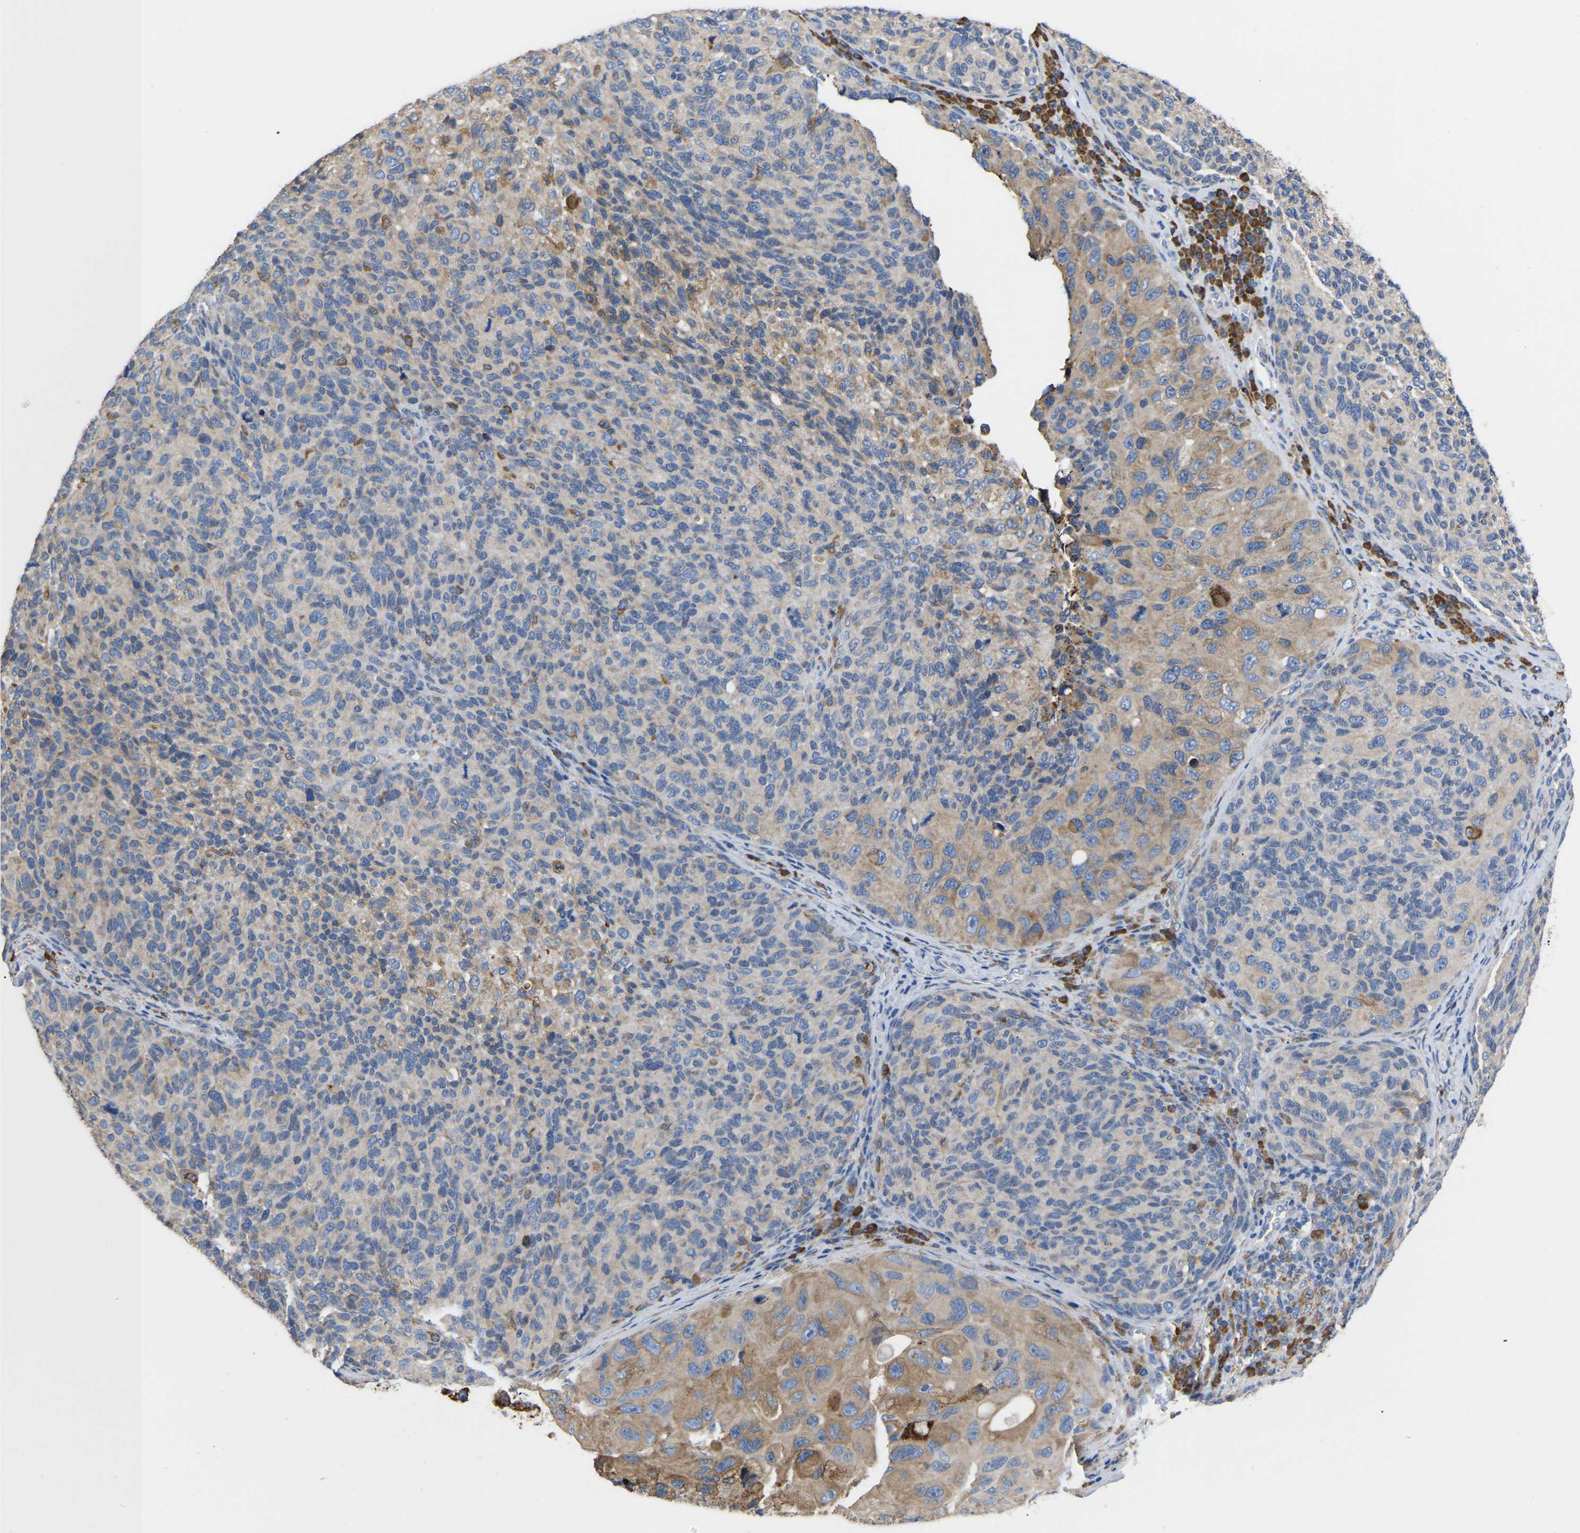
{"staining": {"intensity": "moderate", "quantity": "25%-75%", "location": "cytoplasmic/membranous"}, "tissue": "melanoma", "cell_type": "Tumor cells", "image_type": "cancer", "snomed": [{"axis": "morphology", "description": "Malignant melanoma, NOS"}, {"axis": "topography", "description": "Skin"}], "caption": "Tumor cells demonstrate medium levels of moderate cytoplasmic/membranous staining in about 25%-75% of cells in melanoma.", "gene": "P4HB", "patient": {"sex": "female", "age": 73}}